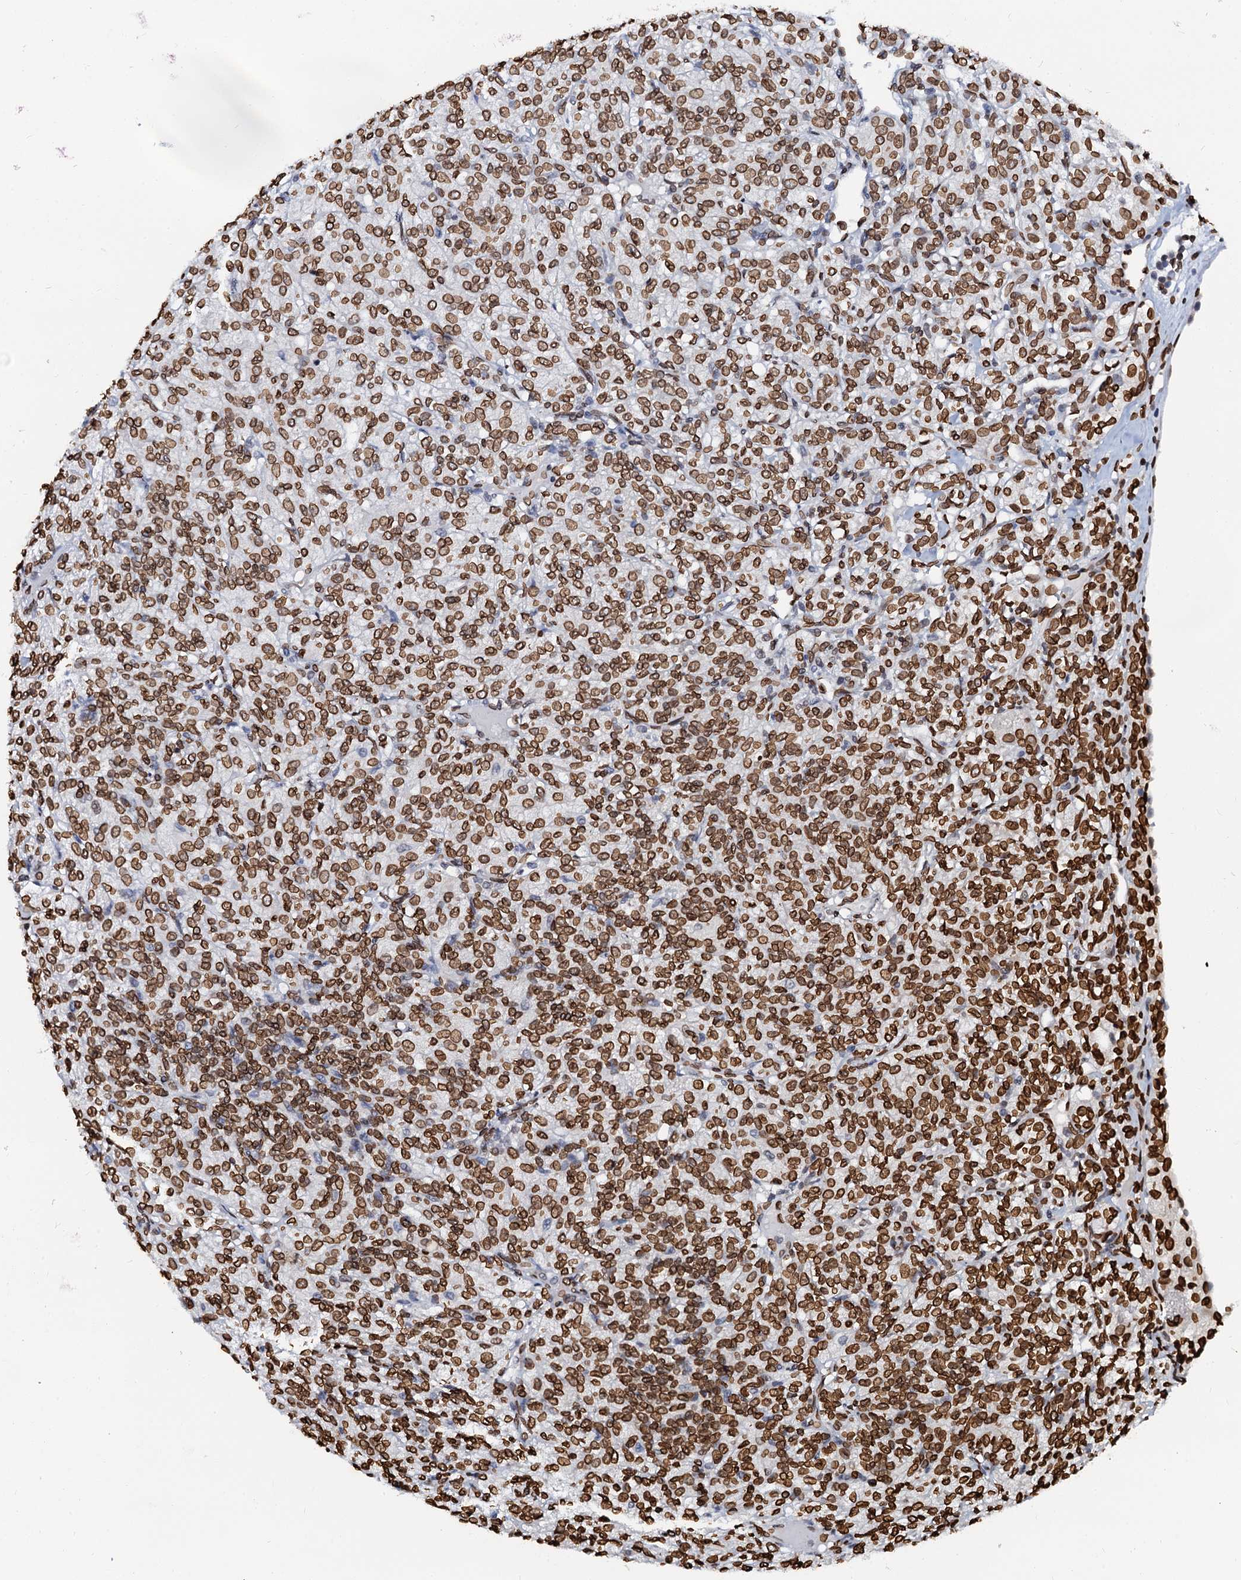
{"staining": {"intensity": "strong", "quantity": ">75%", "location": "nuclear"}, "tissue": "renal cancer", "cell_type": "Tumor cells", "image_type": "cancer", "snomed": [{"axis": "morphology", "description": "Adenocarcinoma, NOS"}, {"axis": "topography", "description": "Kidney"}], "caption": "Renal cancer (adenocarcinoma) tissue demonstrates strong nuclear expression in approximately >75% of tumor cells Nuclei are stained in blue.", "gene": "KATNAL2", "patient": {"sex": "male", "age": 77}}